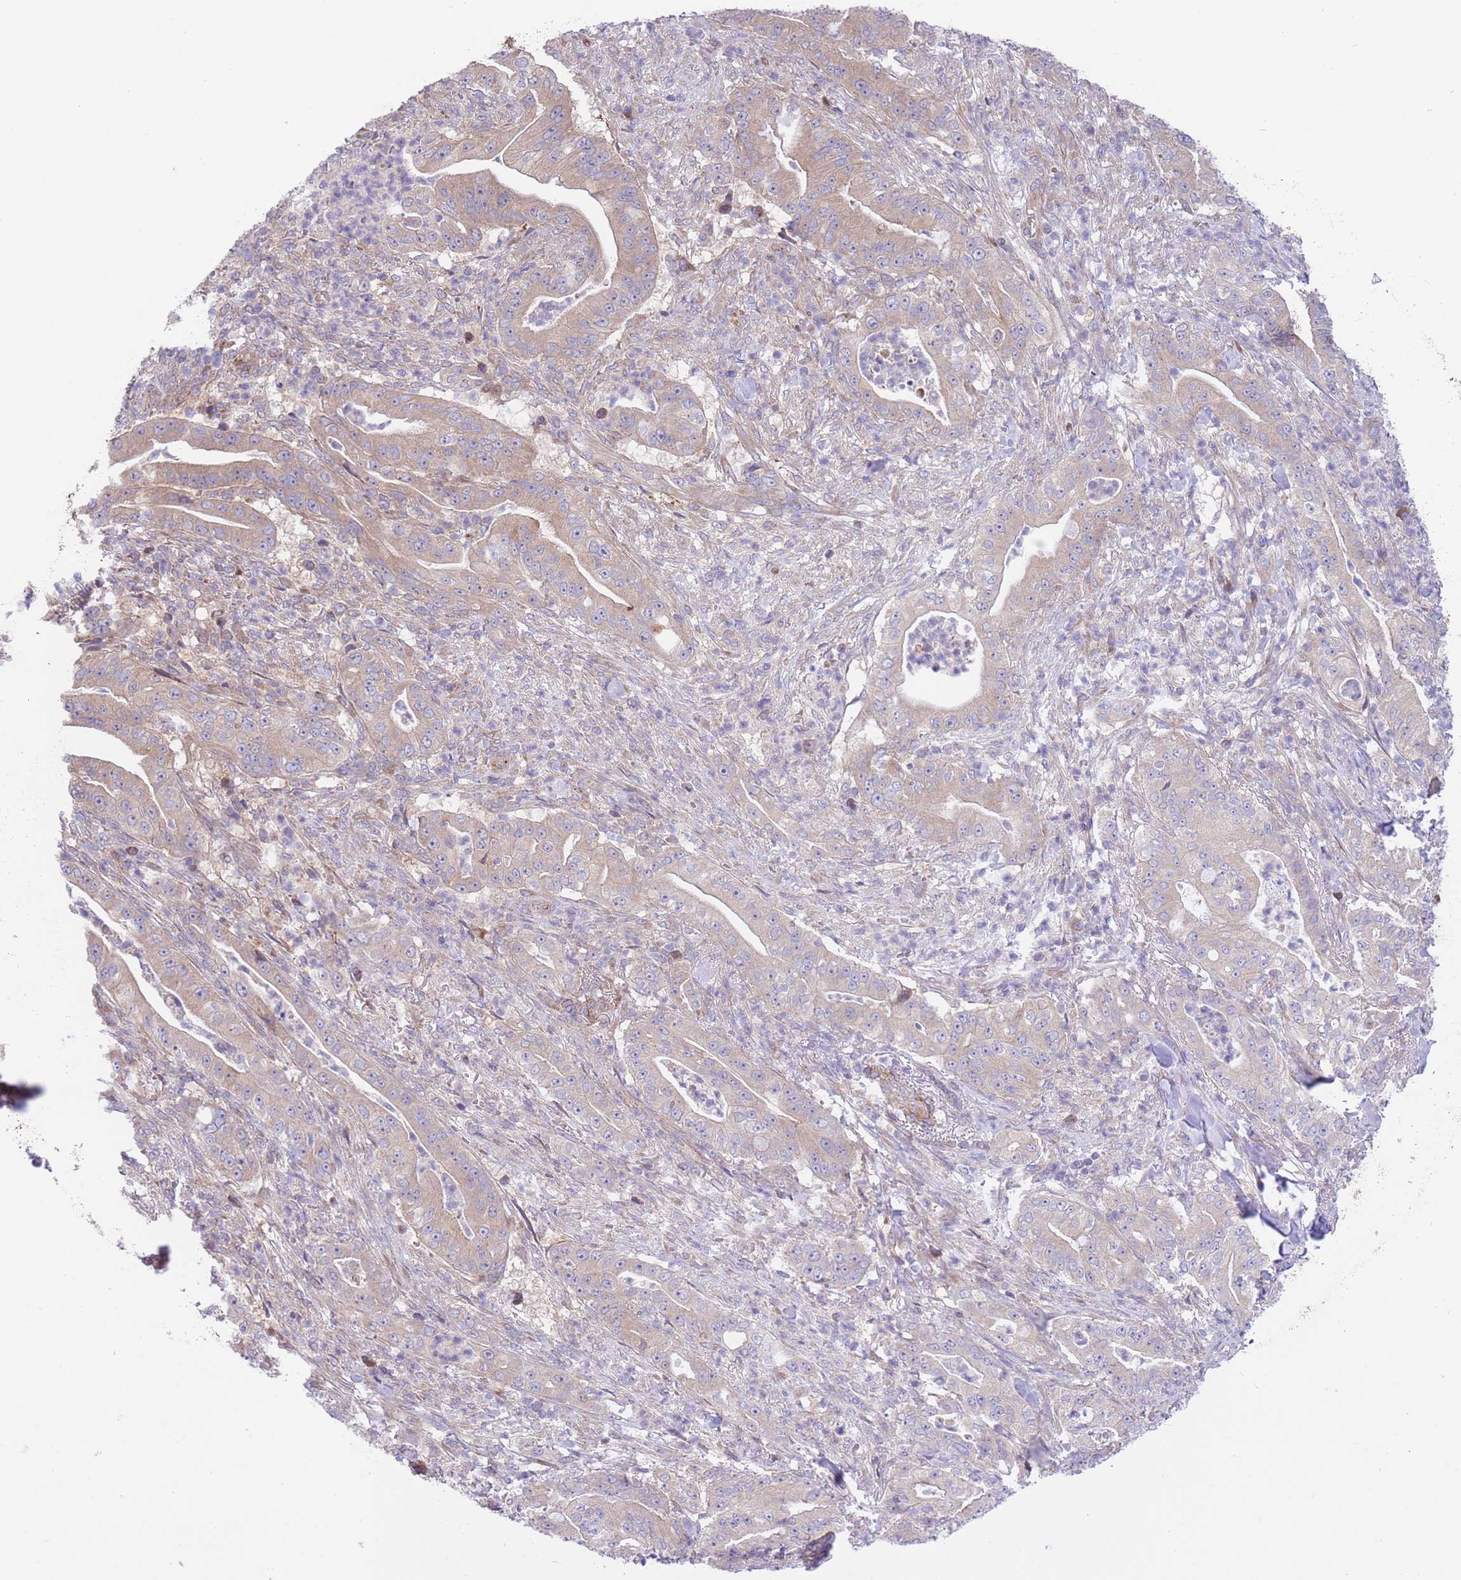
{"staining": {"intensity": "weak", "quantity": "25%-75%", "location": "cytoplasmic/membranous"}, "tissue": "pancreatic cancer", "cell_type": "Tumor cells", "image_type": "cancer", "snomed": [{"axis": "morphology", "description": "Adenocarcinoma, NOS"}, {"axis": "topography", "description": "Pancreas"}], "caption": "Protein expression analysis of human adenocarcinoma (pancreatic) reveals weak cytoplasmic/membranous staining in about 25%-75% of tumor cells.", "gene": "CHAC1", "patient": {"sex": "male", "age": 71}}